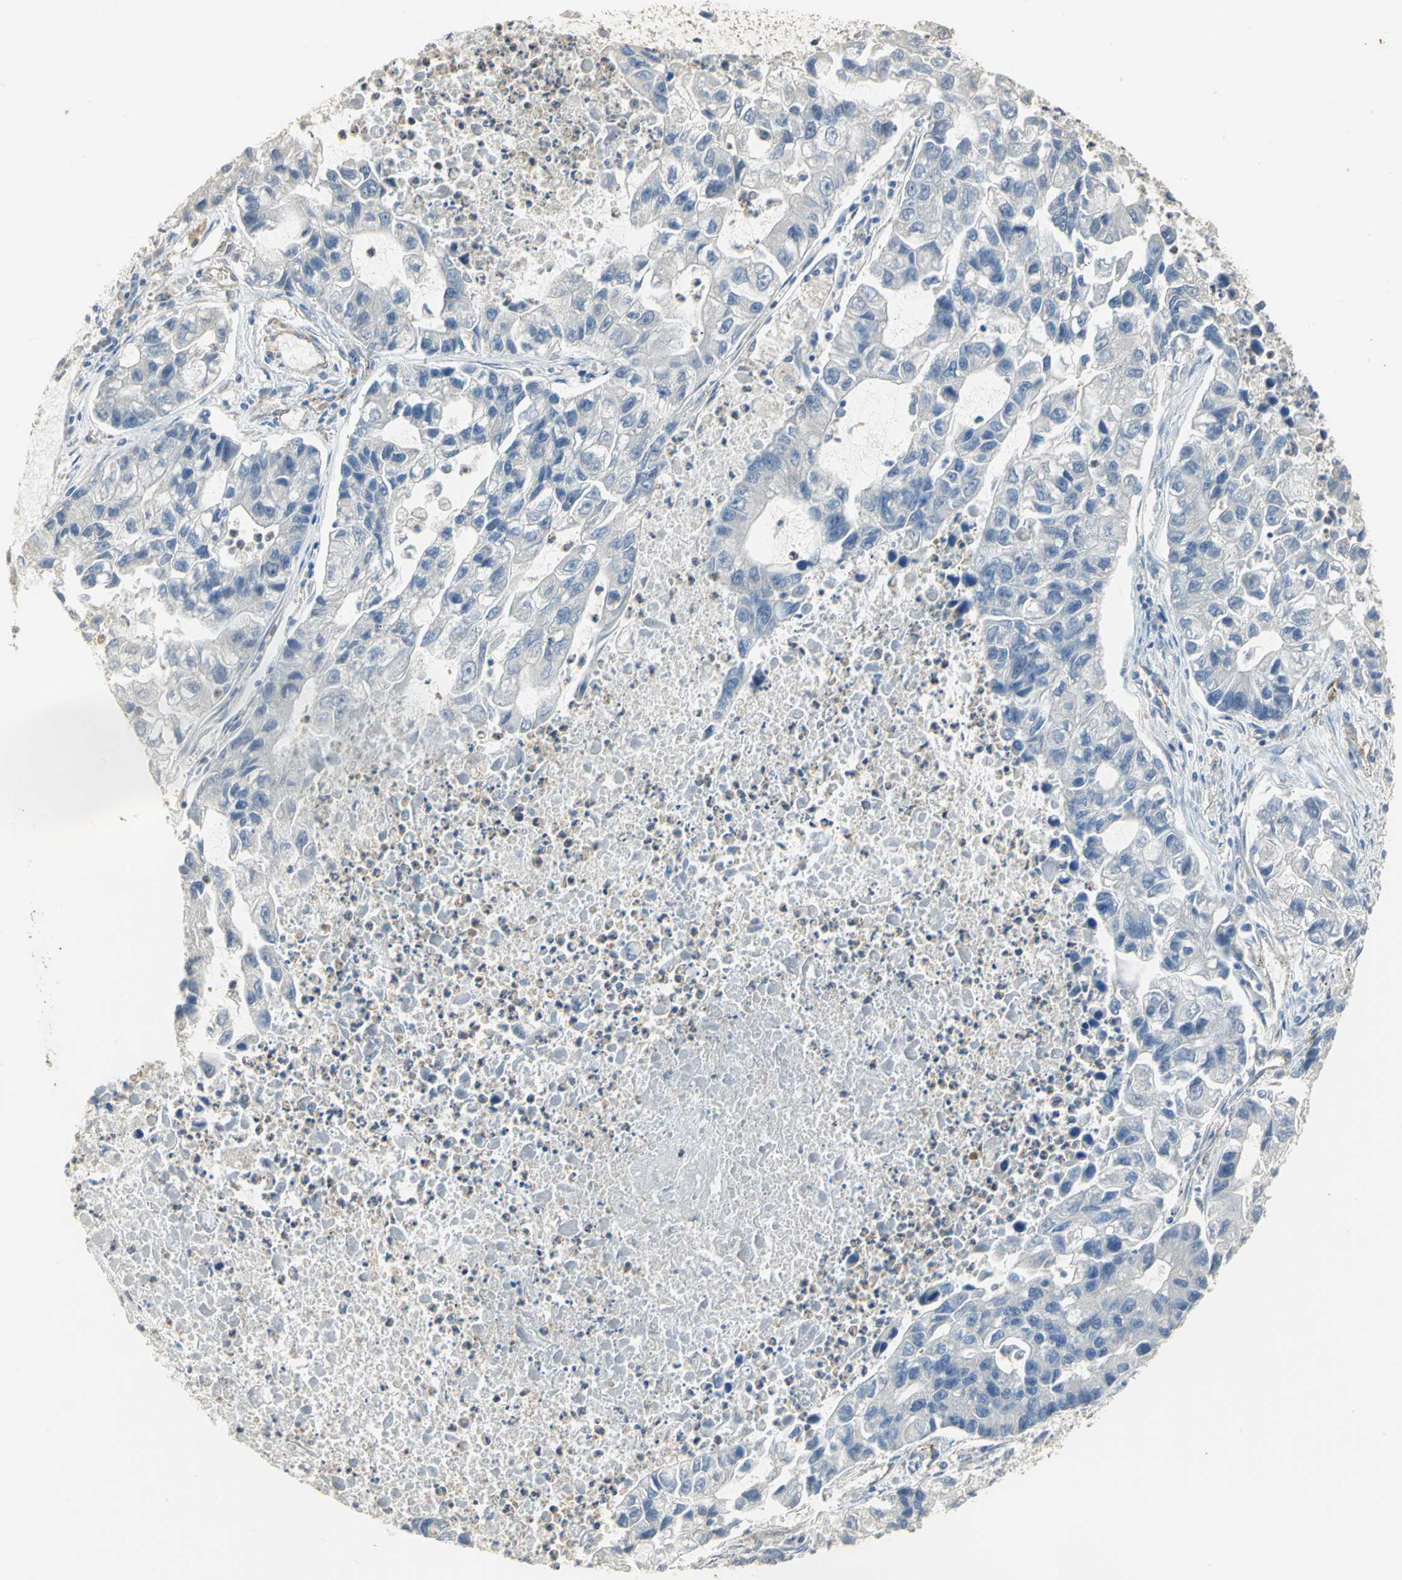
{"staining": {"intensity": "negative", "quantity": "none", "location": "none"}, "tissue": "lung cancer", "cell_type": "Tumor cells", "image_type": "cancer", "snomed": [{"axis": "morphology", "description": "Adenocarcinoma, NOS"}, {"axis": "topography", "description": "Lung"}], "caption": "High power microscopy image of an immunohistochemistry image of adenocarcinoma (lung), revealing no significant expression in tumor cells. (DAB (3,3'-diaminobenzidine) immunohistochemistry with hematoxylin counter stain).", "gene": "DLGAP5", "patient": {"sex": "female", "age": 51}}